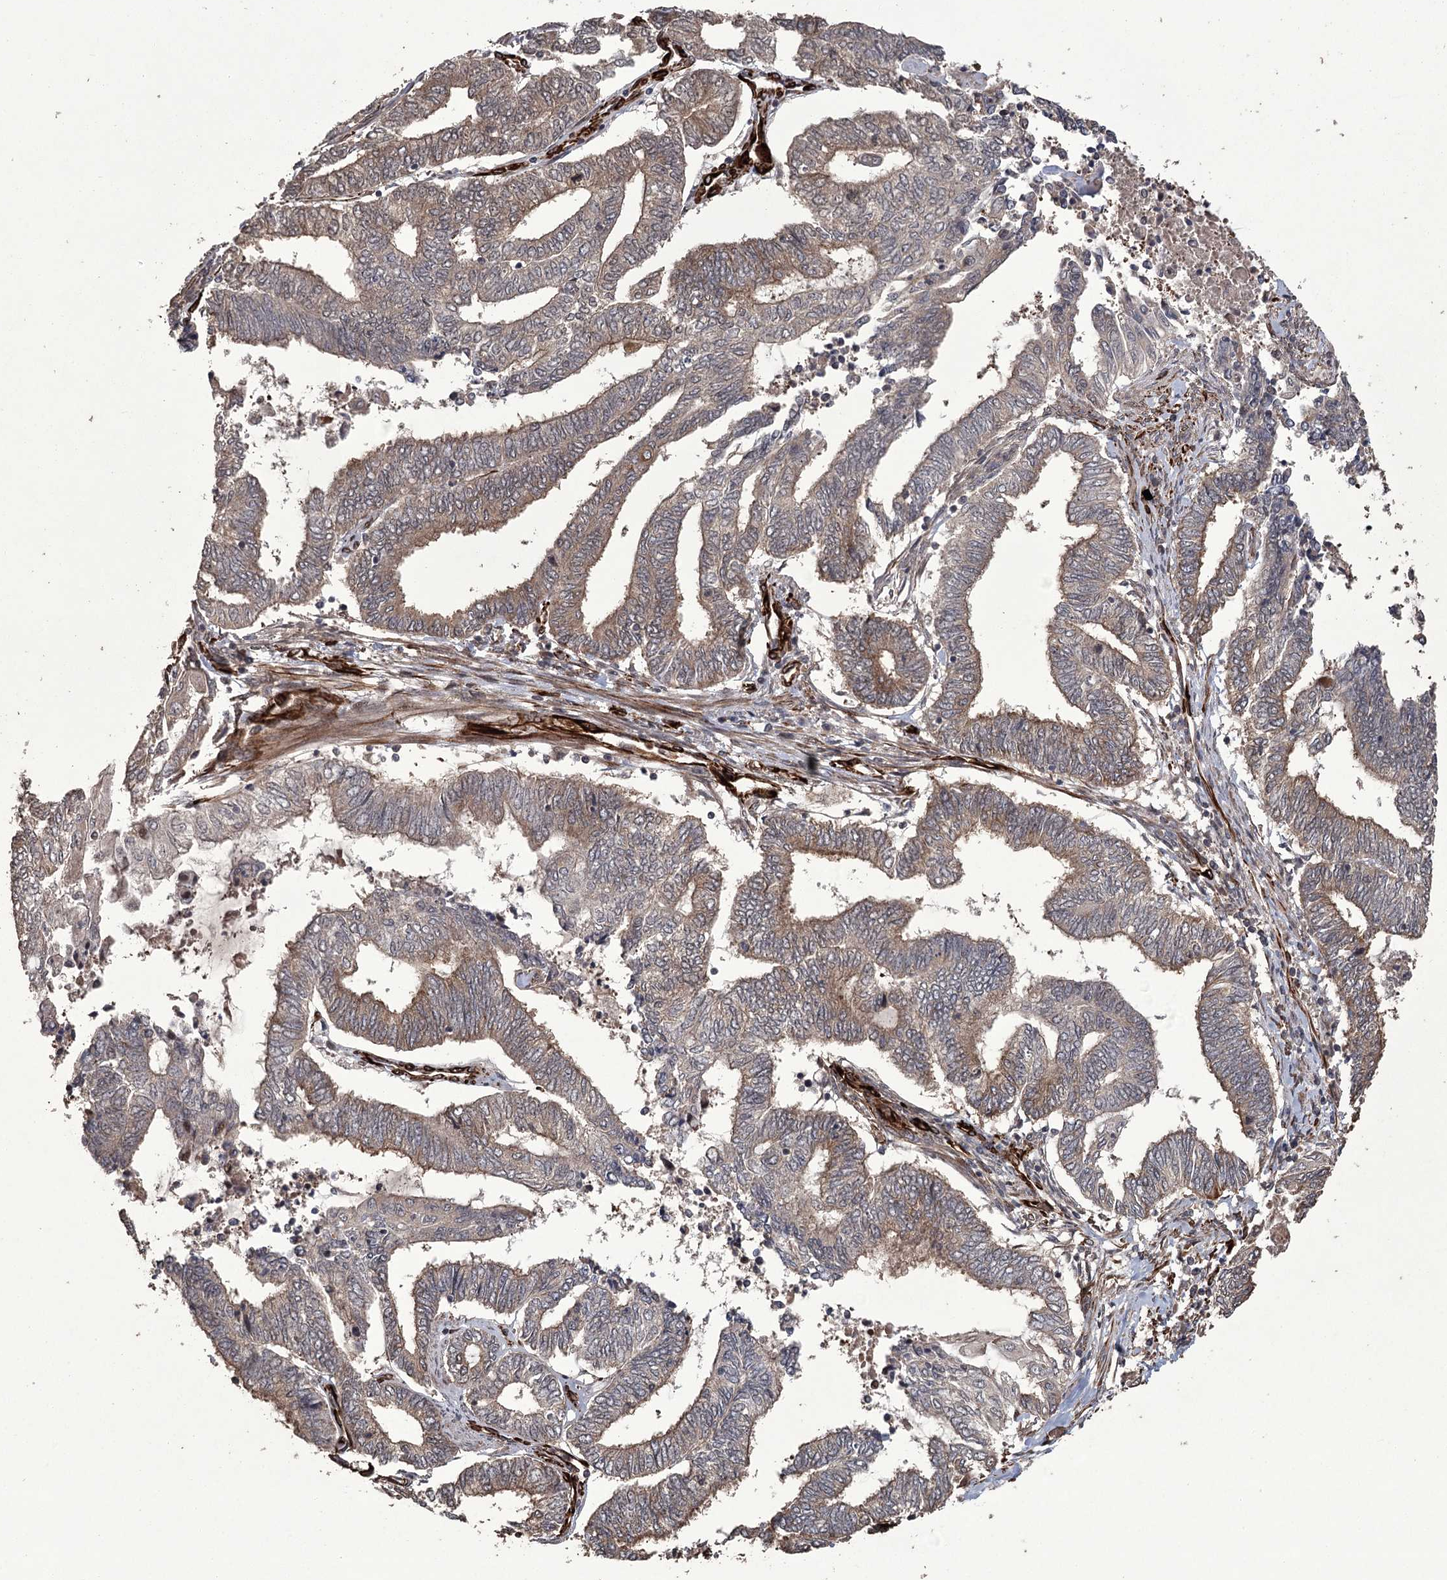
{"staining": {"intensity": "weak", "quantity": ">75%", "location": "cytoplasmic/membranous"}, "tissue": "endometrial cancer", "cell_type": "Tumor cells", "image_type": "cancer", "snomed": [{"axis": "morphology", "description": "Adenocarcinoma, NOS"}, {"axis": "topography", "description": "Uterus"}, {"axis": "topography", "description": "Endometrium"}], "caption": "Immunohistochemistry (IHC) micrograph of endometrial cancer (adenocarcinoma) stained for a protein (brown), which exhibits low levels of weak cytoplasmic/membranous staining in approximately >75% of tumor cells.", "gene": "RPAP3", "patient": {"sex": "female", "age": 70}}